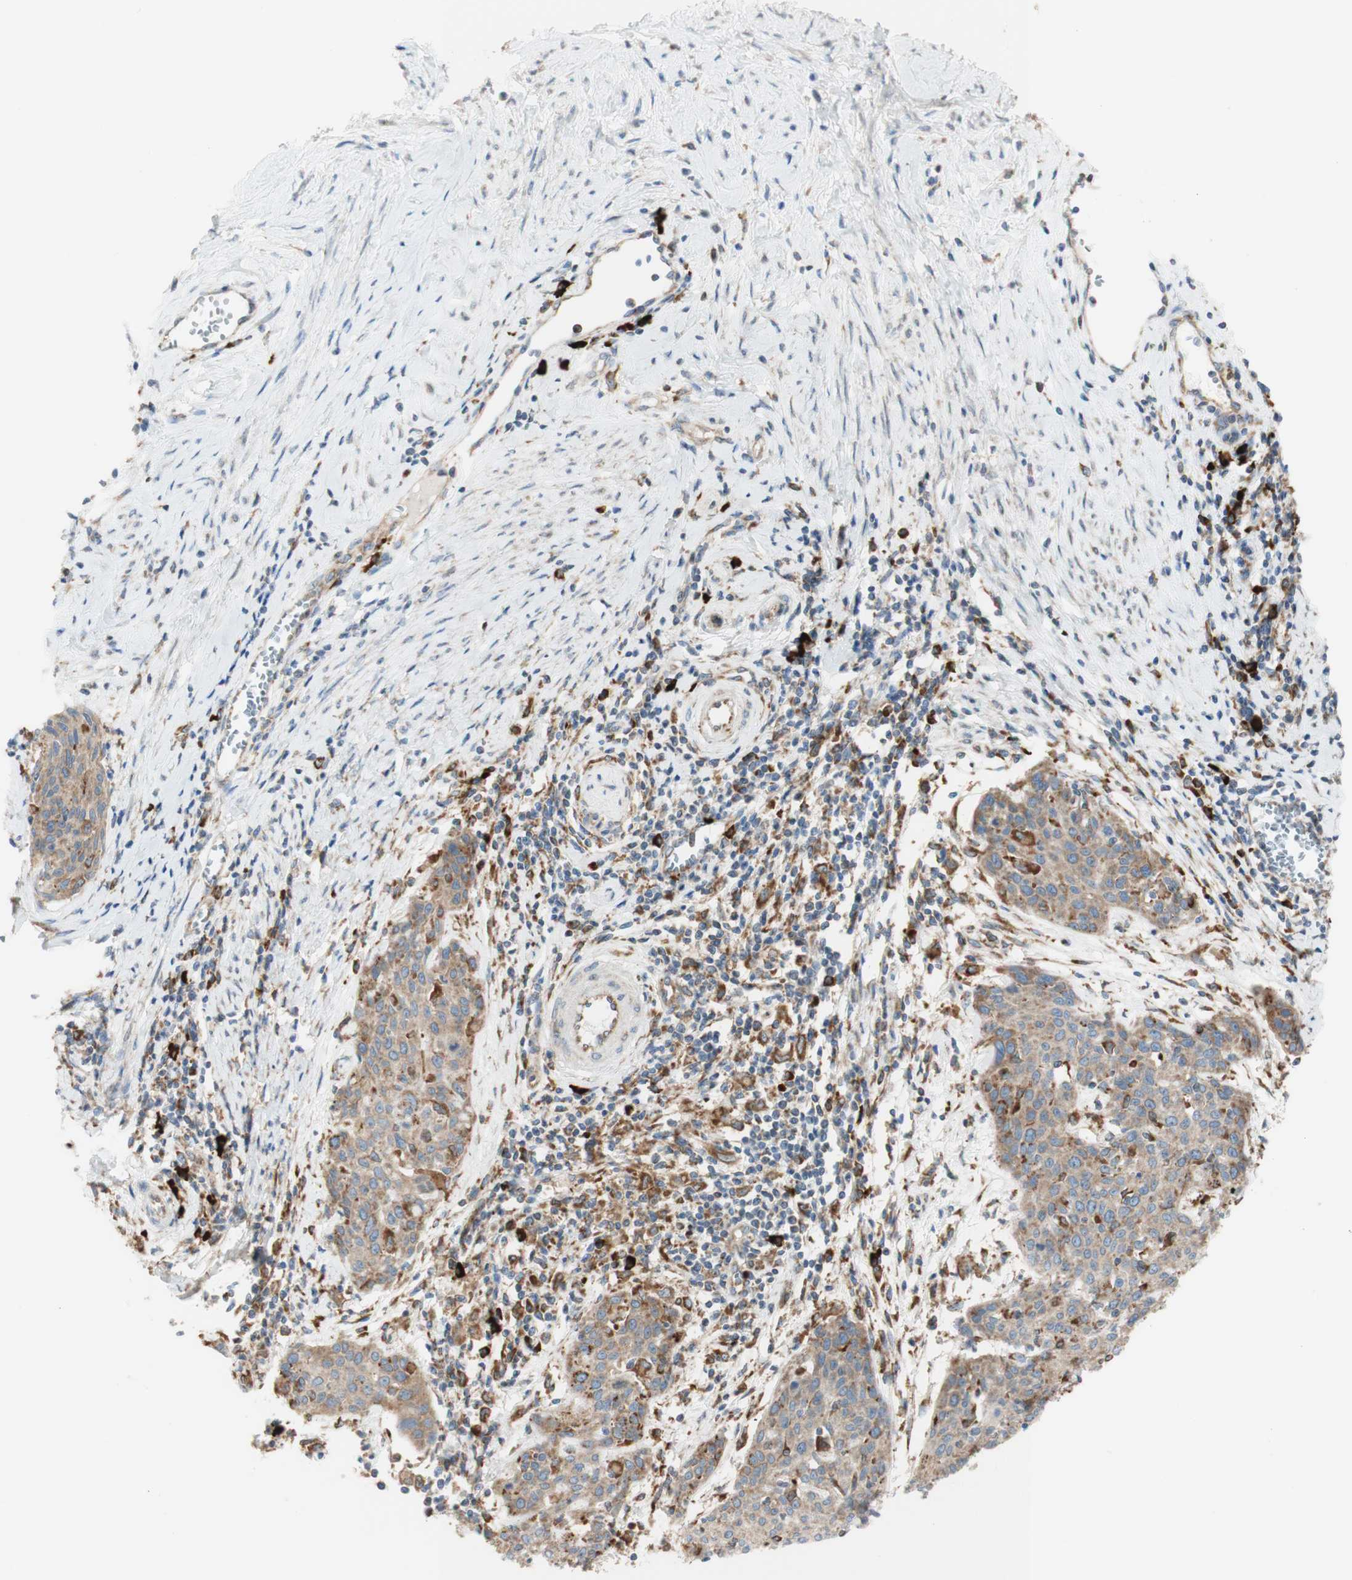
{"staining": {"intensity": "weak", "quantity": ">75%", "location": "cytoplasmic/membranous"}, "tissue": "cervical cancer", "cell_type": "Tumor cells", "image_type": "cancer", "snomed": [{"axis": "morphology", "description": "Squamous cell carcinoma, NOS"}, {"axis": "topography", "description": "Cervix"}], "caption": "A low amount of weak cytoplasmic/membranous expression is identified in approximately >75% of tumor cells in cervical cancer tissue.", "gene": "MANF", "patient": {"sex": "female", "age": 38}}